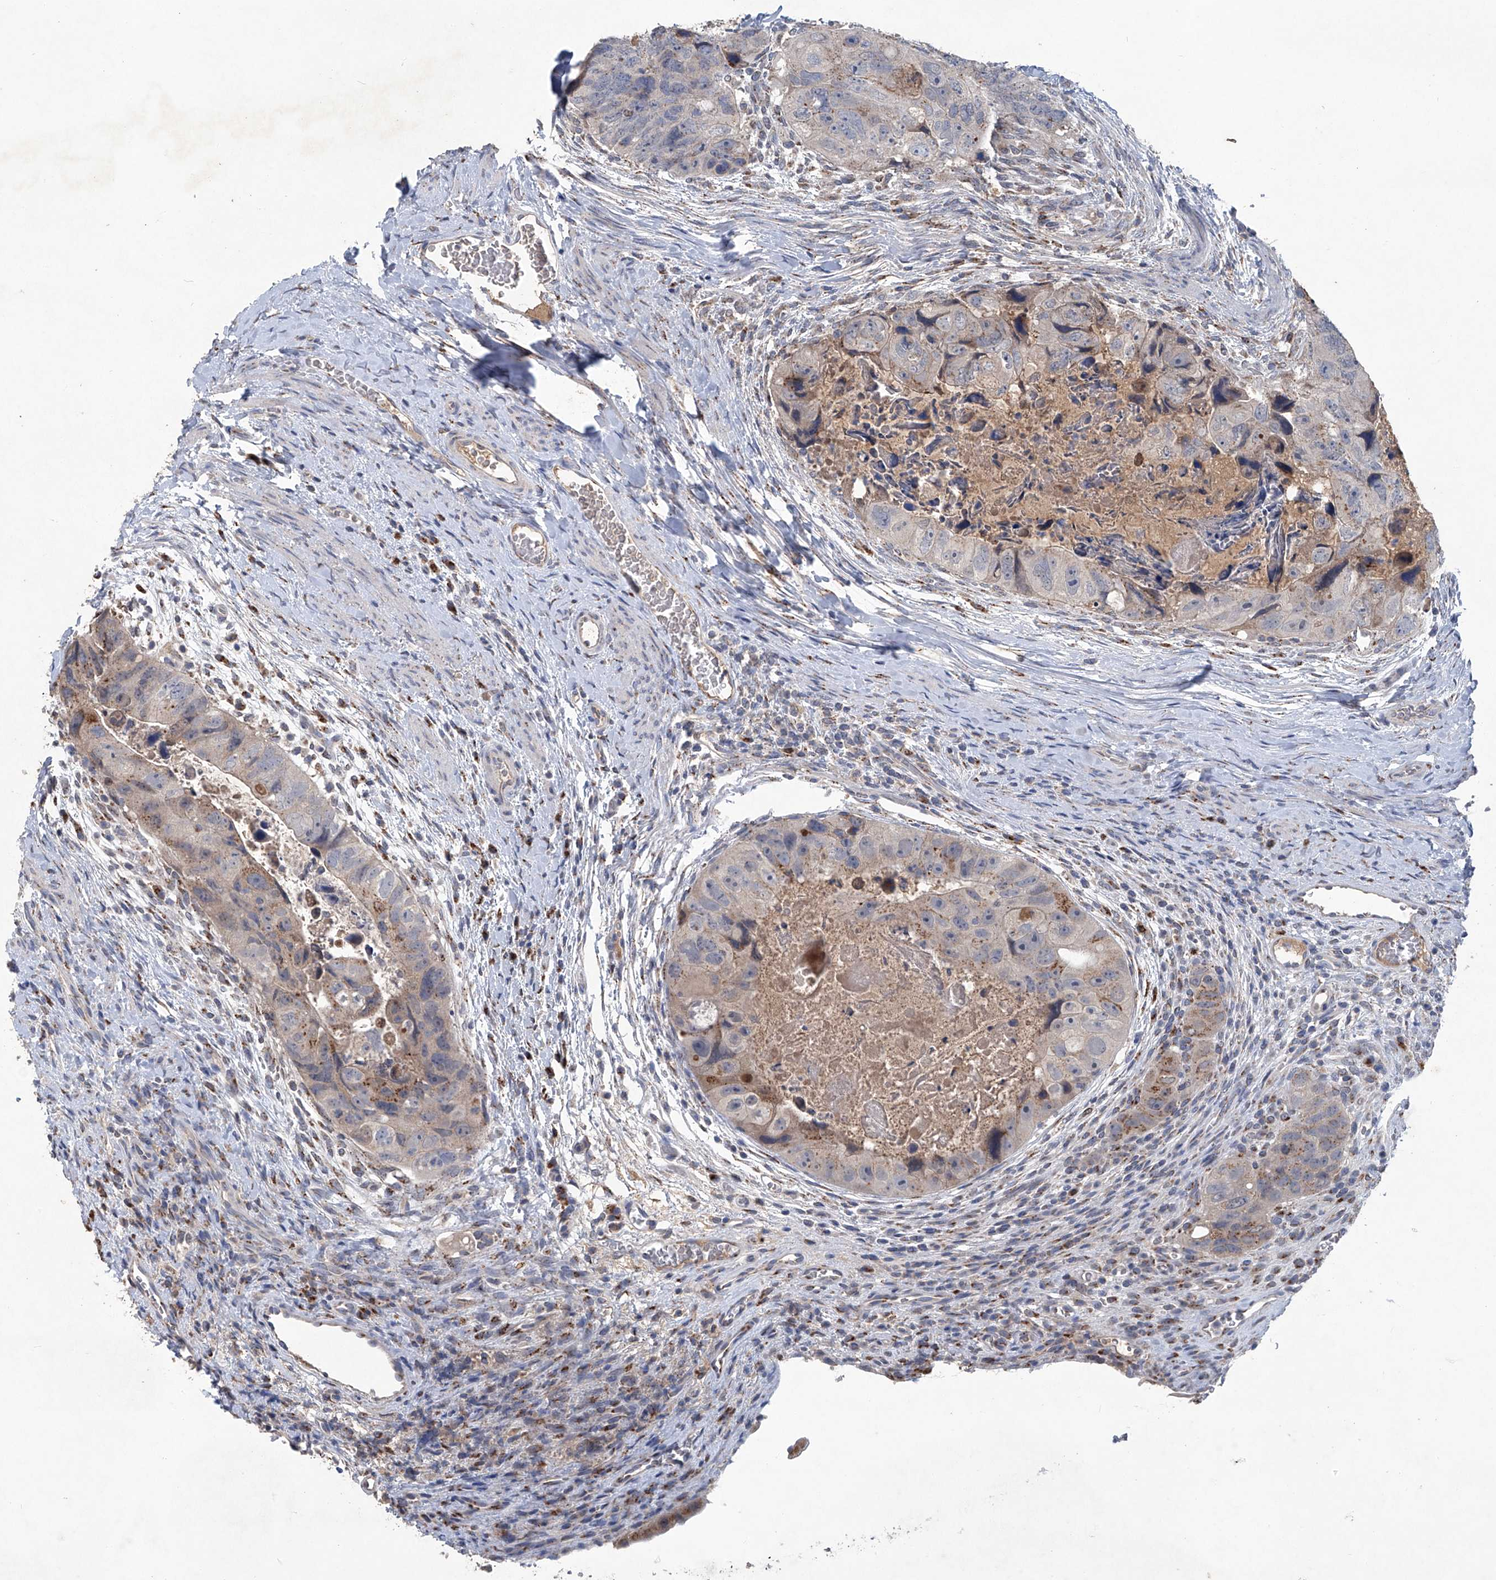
{"staining": {"intensity": "weak", "quantity": "<25%", "location": "cytoplasmic/membranous"}, "tissue": "colorectal cancer", "cell_type": "Tumor cells", "image_type": "cancer", "snomed": [{"axis": "morphology", "description": "Adenocarcinoma, NOS"}, {"axis": "topography", "description": "Rectum"}], "caption": "Tumor cells show no significant positivity in colorectal adenocarcinoma. Nuclei are stained in blue.", "gene": "PCSK5", "patient": {"sex": "male", "age": 59}}